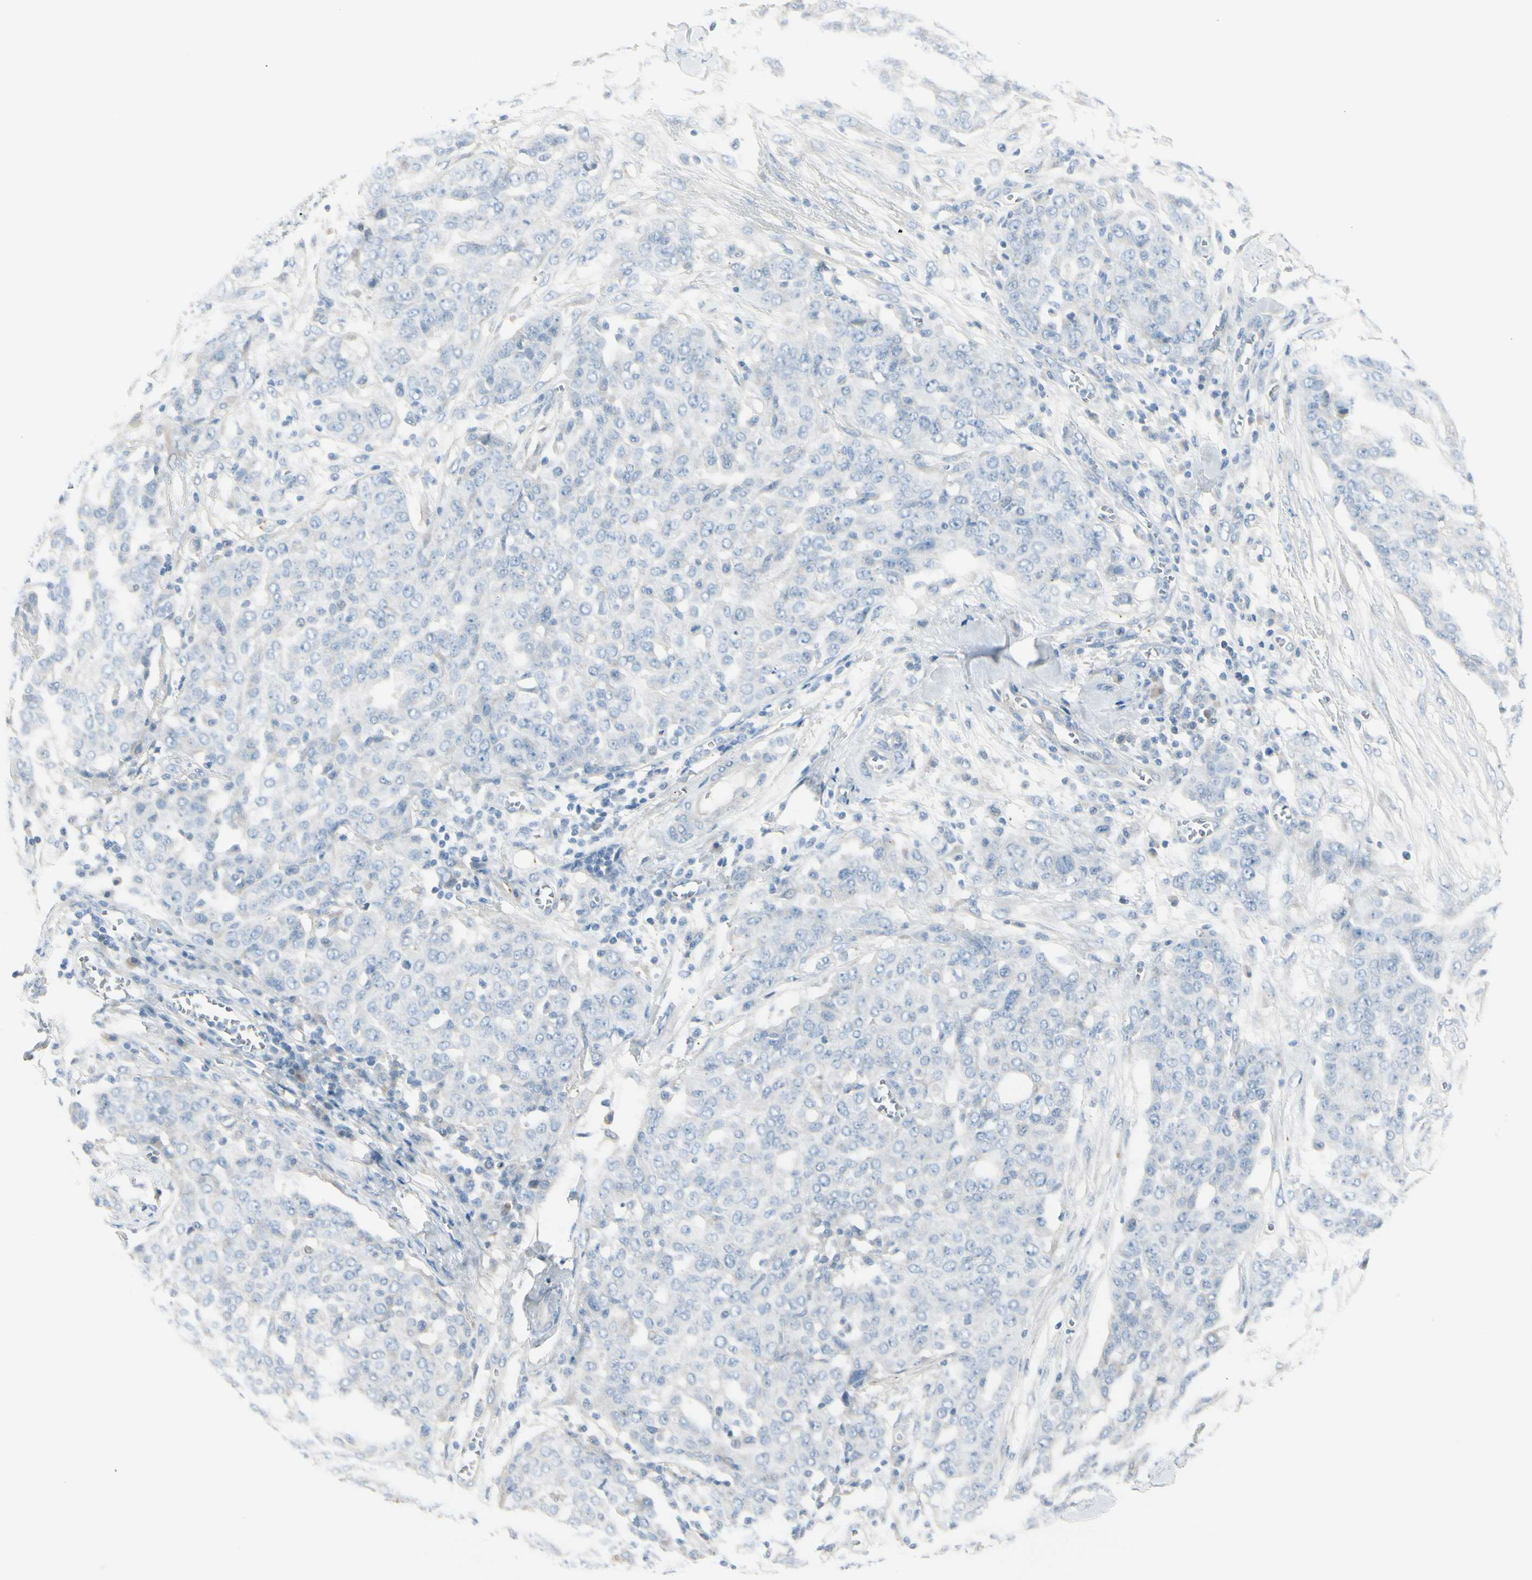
{"staining": {"intensity": "negative", "quantity": "none", "location": "none"}, "tissue": "ovarian cancer", "cell_type": "Tumor cells", "image_type": "cancer", "snomed": [{"axis": "morphology", "description": "Cystadenocarcinoma, serous, NOS"}, {"axis": "topography", "description": "Soft tissue"}, {"axis": "topography", "description": "Ovary"}], "caption": "A micrograph of ovarian cancer stained for a protein shows no brown staining in tumor cells.", "gene": "CACNA2D1", "patient": {"sex": "female", "age": 57}}